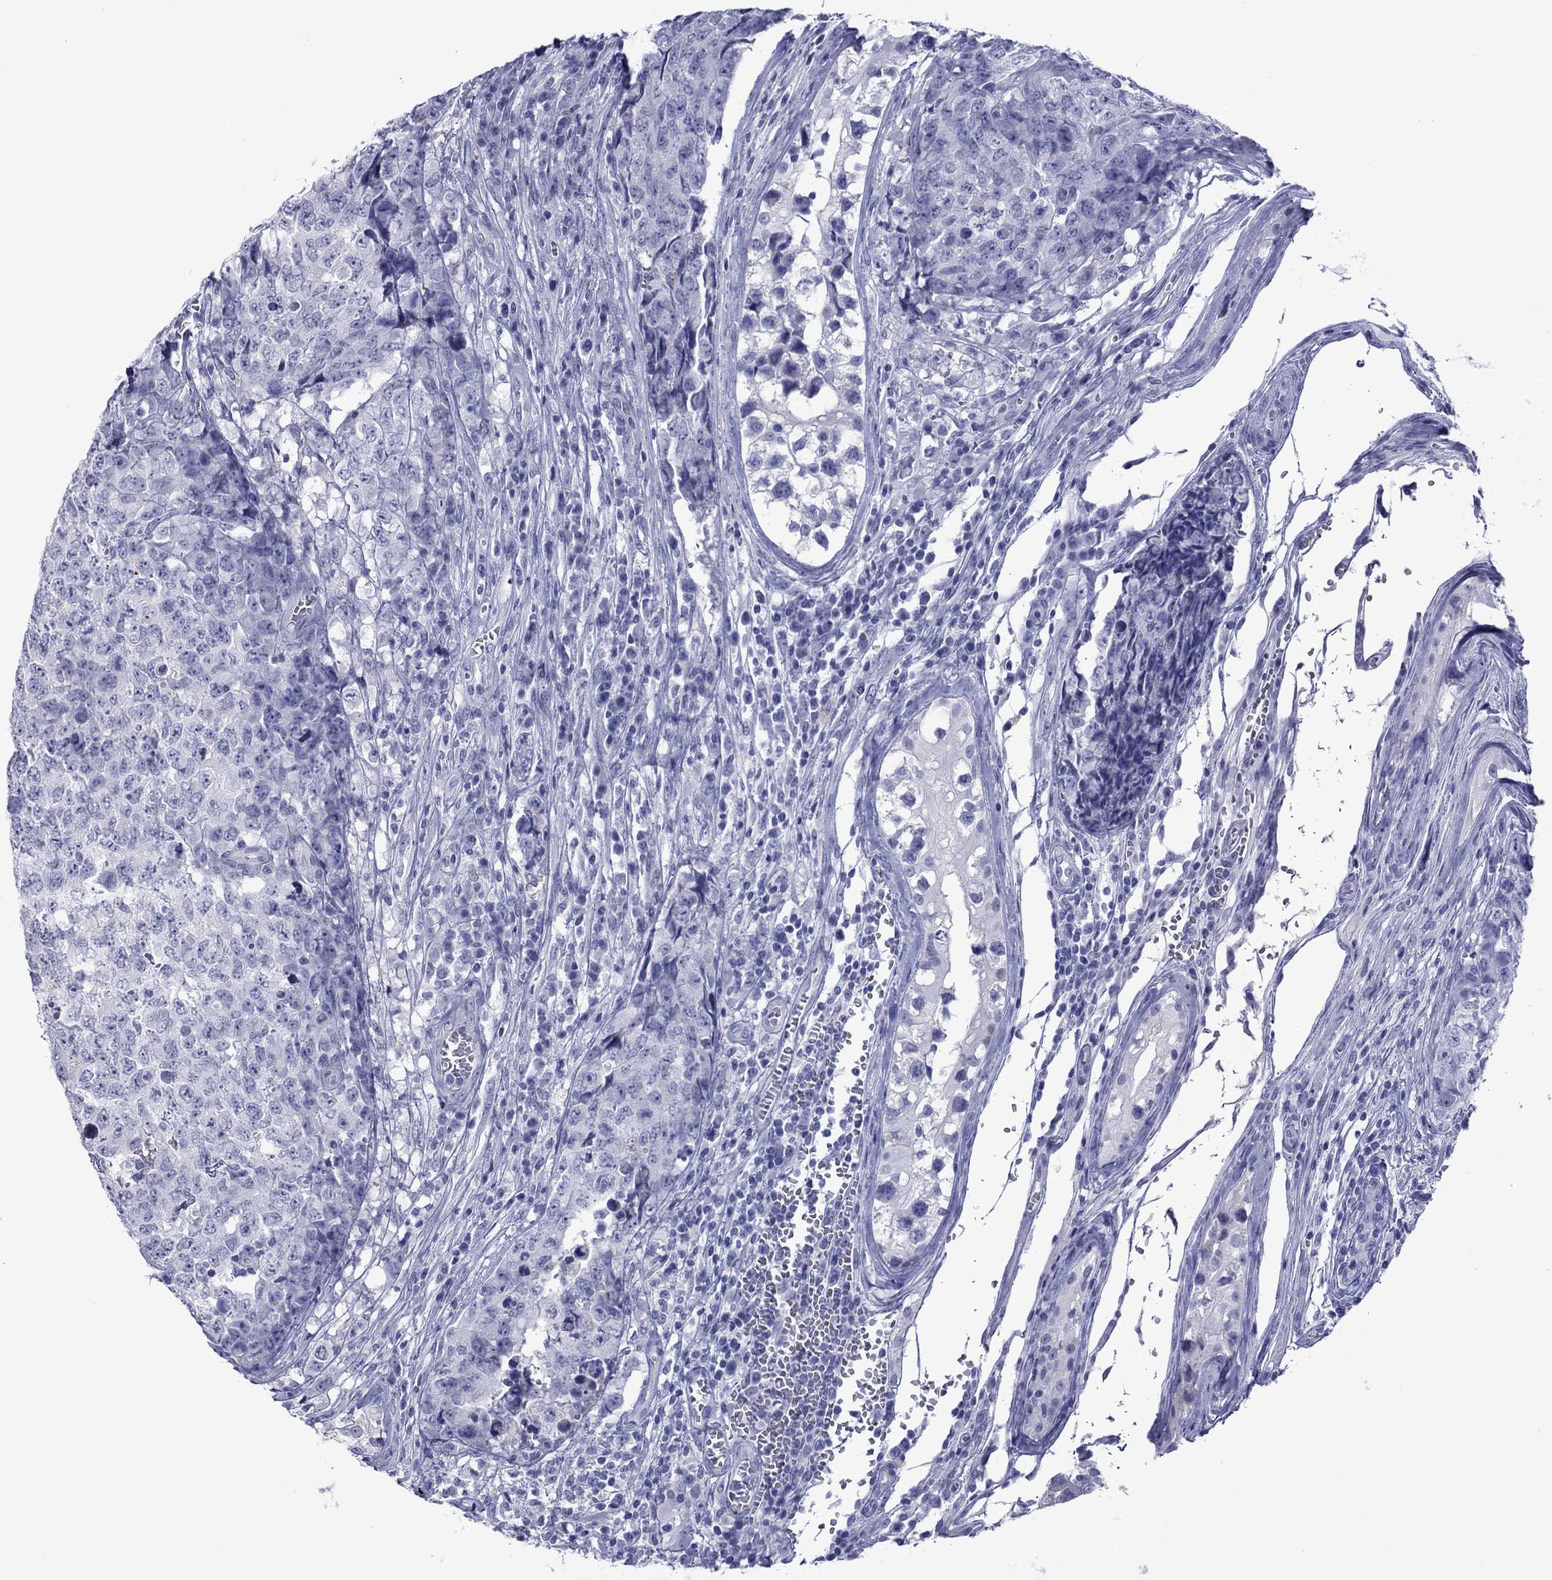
{"staining": {"intensity": "negative", "quantity": "none", "location": "none"}, "tissue": "testis cancer", "cell_type": "Tumor cells", "image_type": "cancer", "snomed": [{"axis": "morphology", "description": "Carcinoma, Embryonal, NOS"}, {"axis": "topography", "description": "Testis"}], "caption": "This is a photomicrograph of IHC staining of testis cancer (embryonal carcinoma), which shows no staining in tumor cells.", "gene": "PIWIL1", "patient": {"sex": "male", "age": 23}}